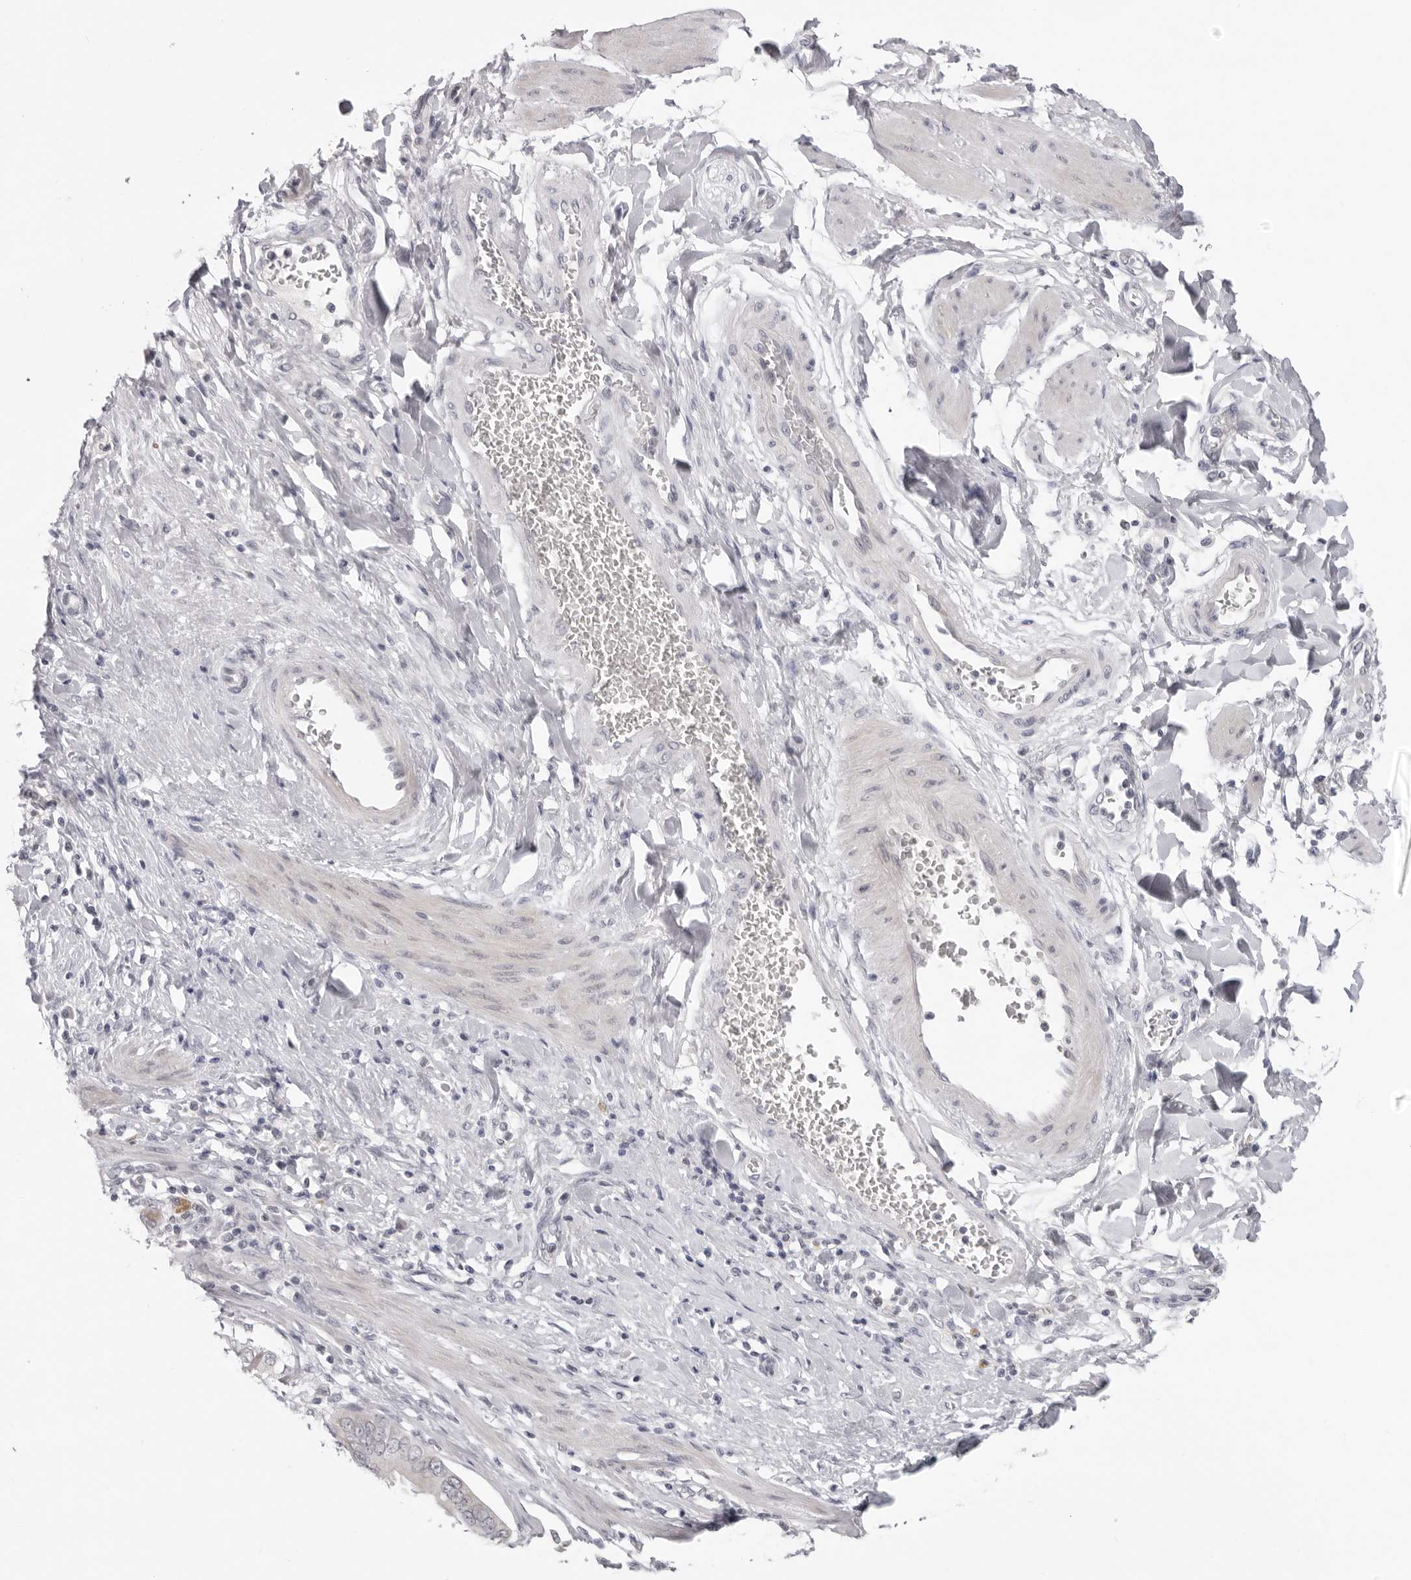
{"staining": {"intensity": "negative", "quantity": "none", "location": "none"}, "tissue": "pancreatic cancer", "cell_type": "Tumor cells", "image_type": "cancer", "snomed": [{"axis": "morphology", "description": "Normal tissue, NOS"}, {"axis": "topography", "description": "Lymph node"}], "caption": "Pancreatic cancer was stained to show a protein in brown. There is no significant staining in tumor cells. (Brightfield microscopy of DAB (3,3'-diaminobenzidine) immunohistochemistry (IHC) at high magnification).", "gene": "ACP6", "patient": {"sex": "male", "age": 50}}